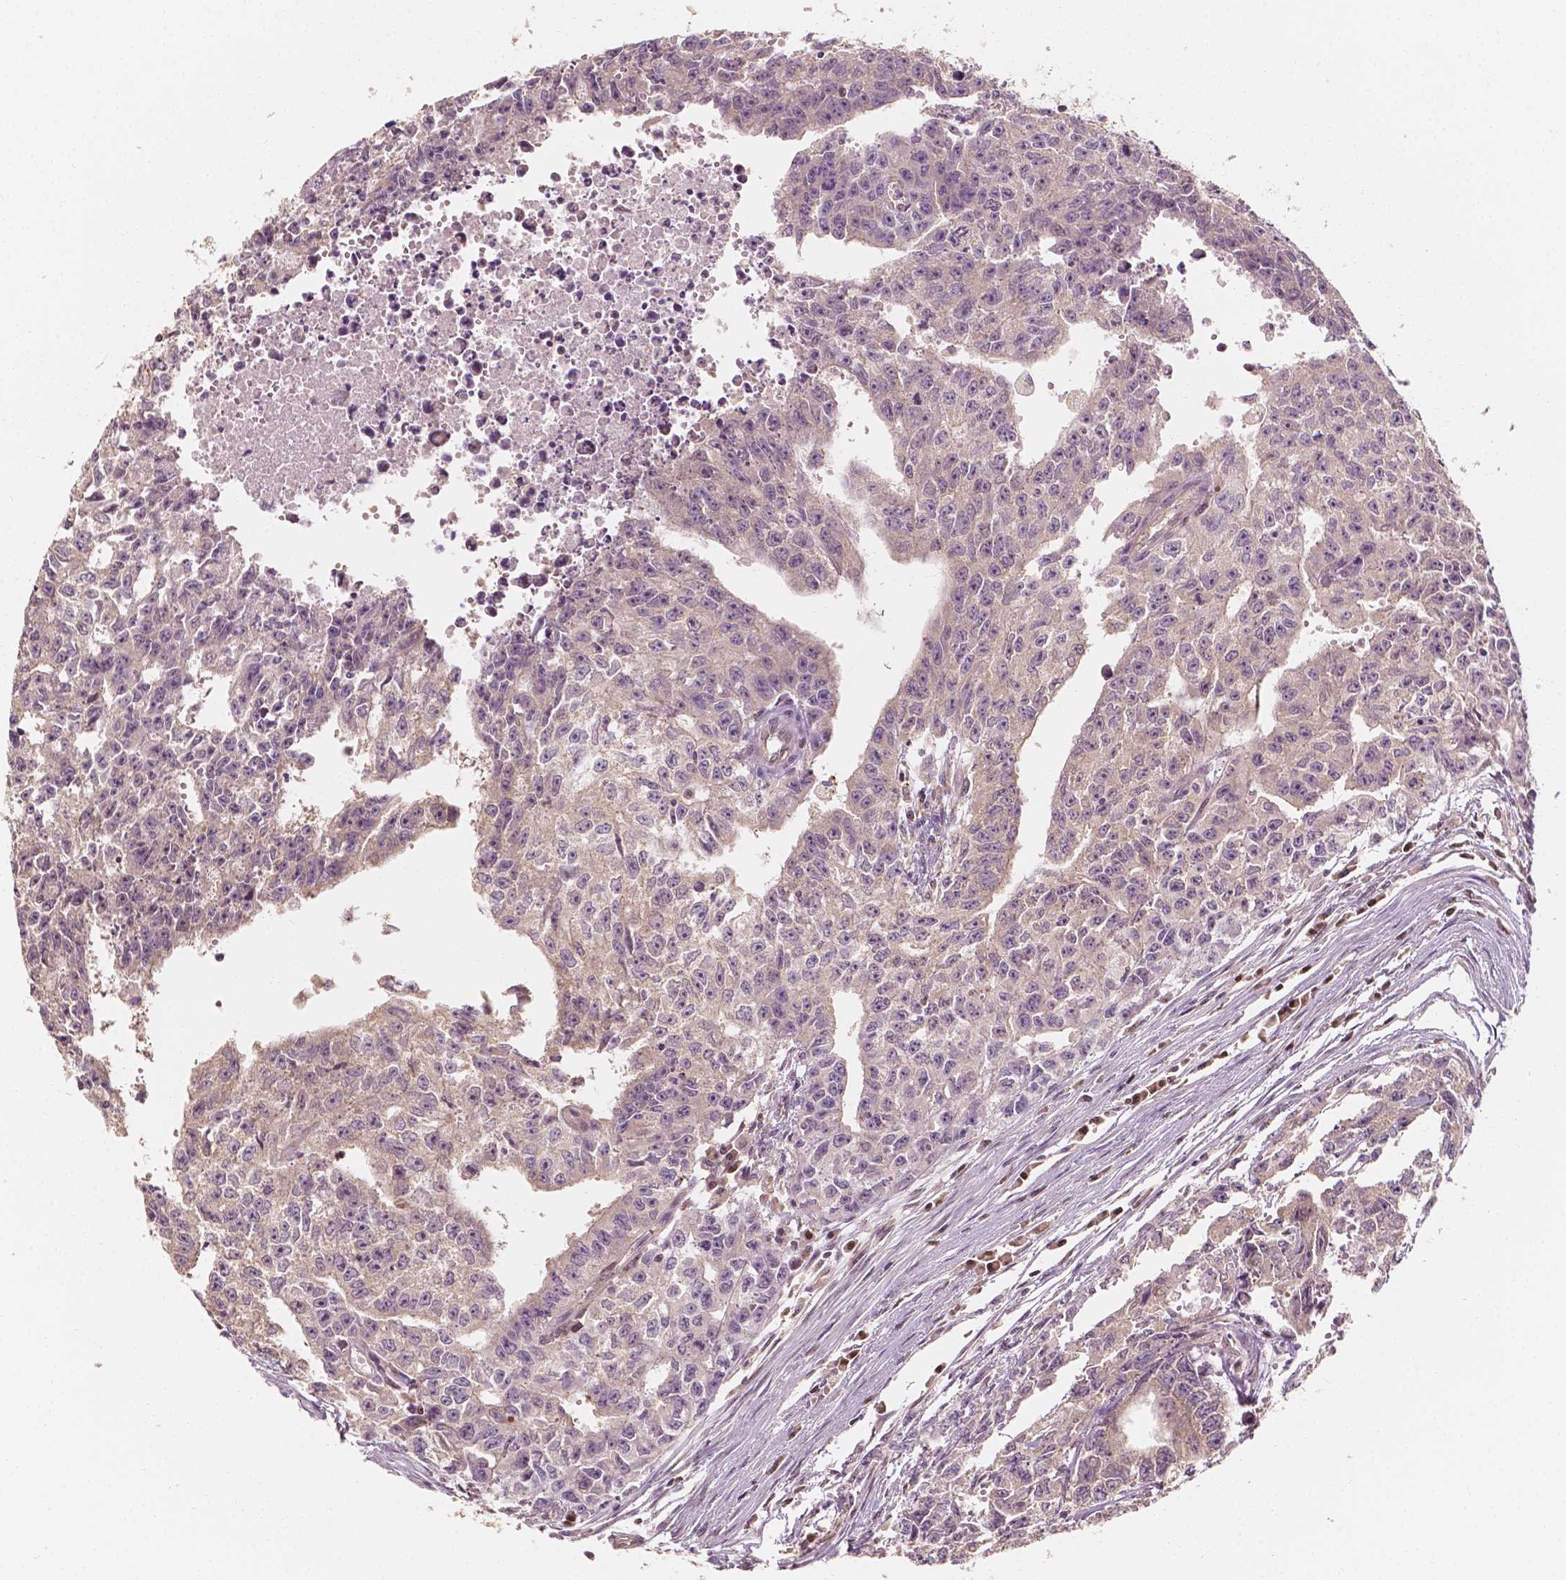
{"staining": {"intensity": "negative", "quantity": "none", "location": "none"}, "tissue": "testis cancer", "cell_type": "Tumor cells", "image_type": "cancer", "snomed": [{"axis": "morphology", "description": "Carcinoma, Embryonal, NOS"}, {"axis": "morphology", "description": "Teratoma, malignant, NOS"}, {"axis": "topography", "description": "Testis"}], "caption": "The histopathology image reveals no significant positivity in tumor cells of testis cancer (teratoma (malignant)).", "gene": "TBC1D17", "patient": {"sex": "male", "age": 24}}